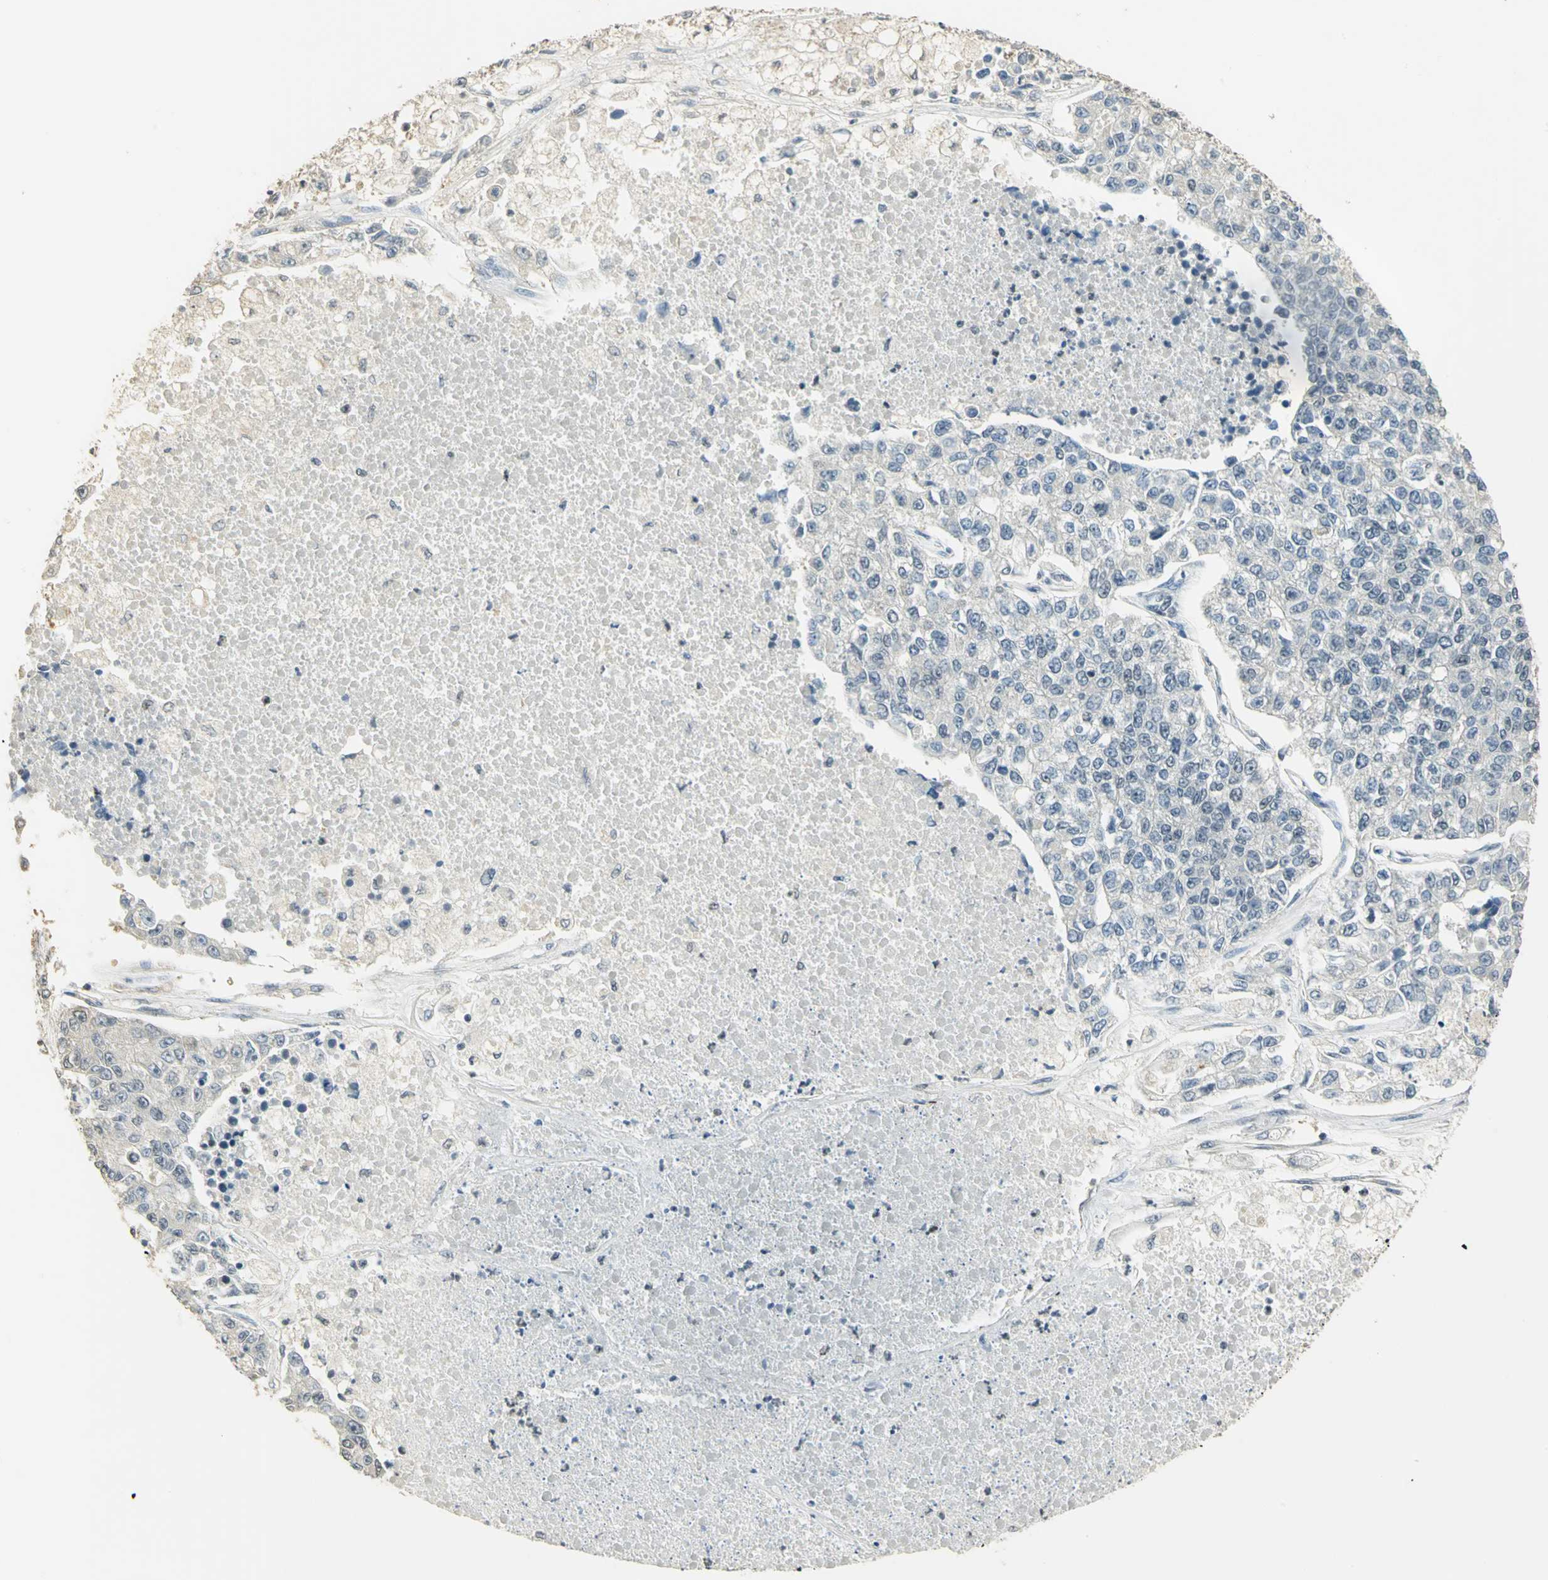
{"staining": {"intensity": "negative", "quantity": "none", "location": "none"}, "tissue": "lung cancer", "cell_type": "Tumor cells", "image_type": "cancer", "snomed": [{"axis": "morphology", "description": "Adenocarcinoma, NOS"}, {"axis": "topography", "description": "Lung"}], "caption": "This image is of lung adenocarcinoma stained with immunohistochemistry to label a protein in brown with the nuclei are counter-stained blue. There is no staining in tumor cells. (DAB (3,3'-diaminobenzidine) immunohistochemistry, high magnification).", "gene": "ELF1", "patient": {"sex": "male", "age": 49}}